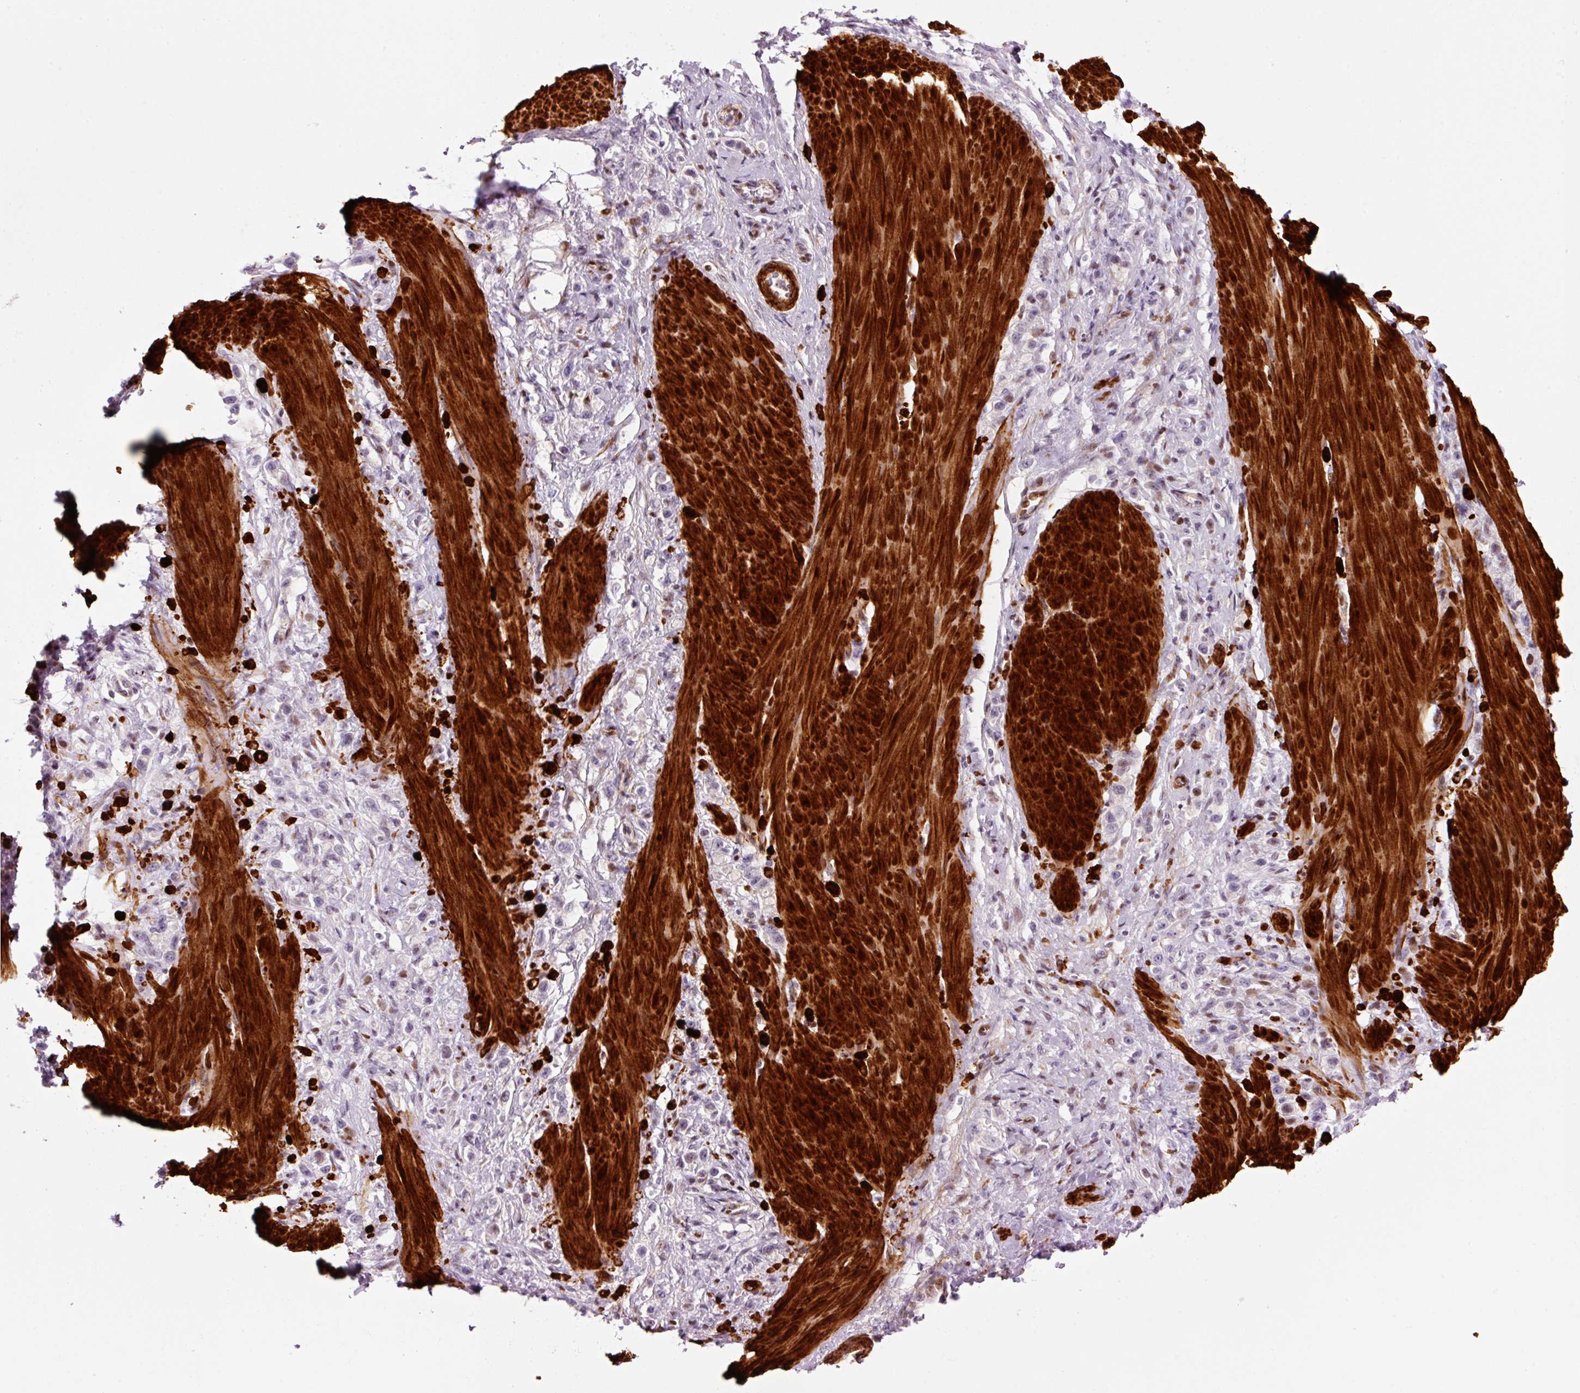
{"staining": {"intensity": "negative", "quantity": "none", "location": "none"}, "tissue": "stomach cancer", "cell_type": "Tumor cells", "image_type": "cancer", "snomed": [{"axis": "morphology", "description": "Adenocarcinoma, NOS"}, {"axis": "topography", "description": "Stomach"}], "caption": "The image reveals no significant expression in tumor cells of stomach cancer (adenocarcinoma). (Stains: DAB (3,3'-diaminobenzidine) IHC with hematoxylin counter stain, Microscopy: brightfield microscopy at high magnification).", "gene": "ANKRD20A1", "patient": {"sex": "female", "age": 65}}